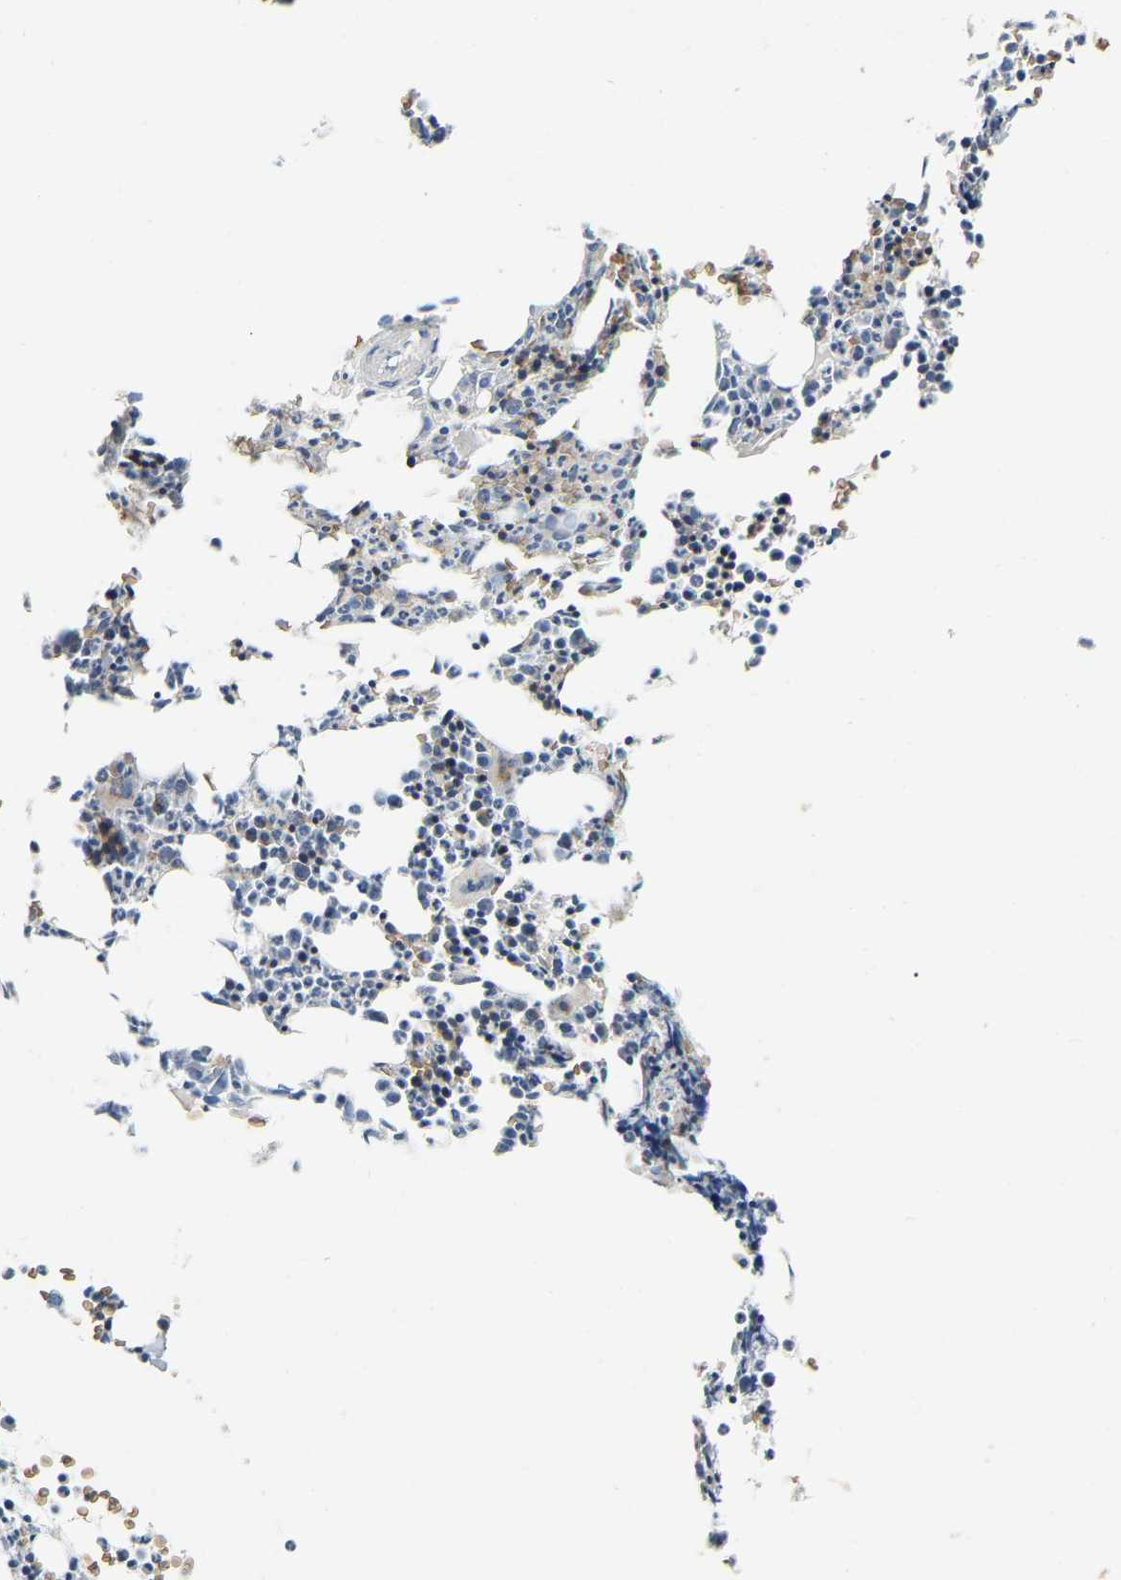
{"staining": {"intensity": "weak", "quantity": "<25%", "location": "cytoplasmic/membranous"}, "tissue": "bone marrow", "cell_type": "Hematopoietic cells", "image_type": "normal", "snomed": [{"axis": "morphology", "description": "Normal tissue, NOS"}, {"axis": "morphology", "description": "Inflammation, NOS"}, {"axis": "topography", "description": "Bone marrow"}], "caption": "This image is of normal bone marrow stained with IHC to label a protein in brown with the nuclei are counter-stained blue. There is no expression in hematopoietic cells.", "gene": "CFAP298", "patient": {"sex": "female", "age": 40}}